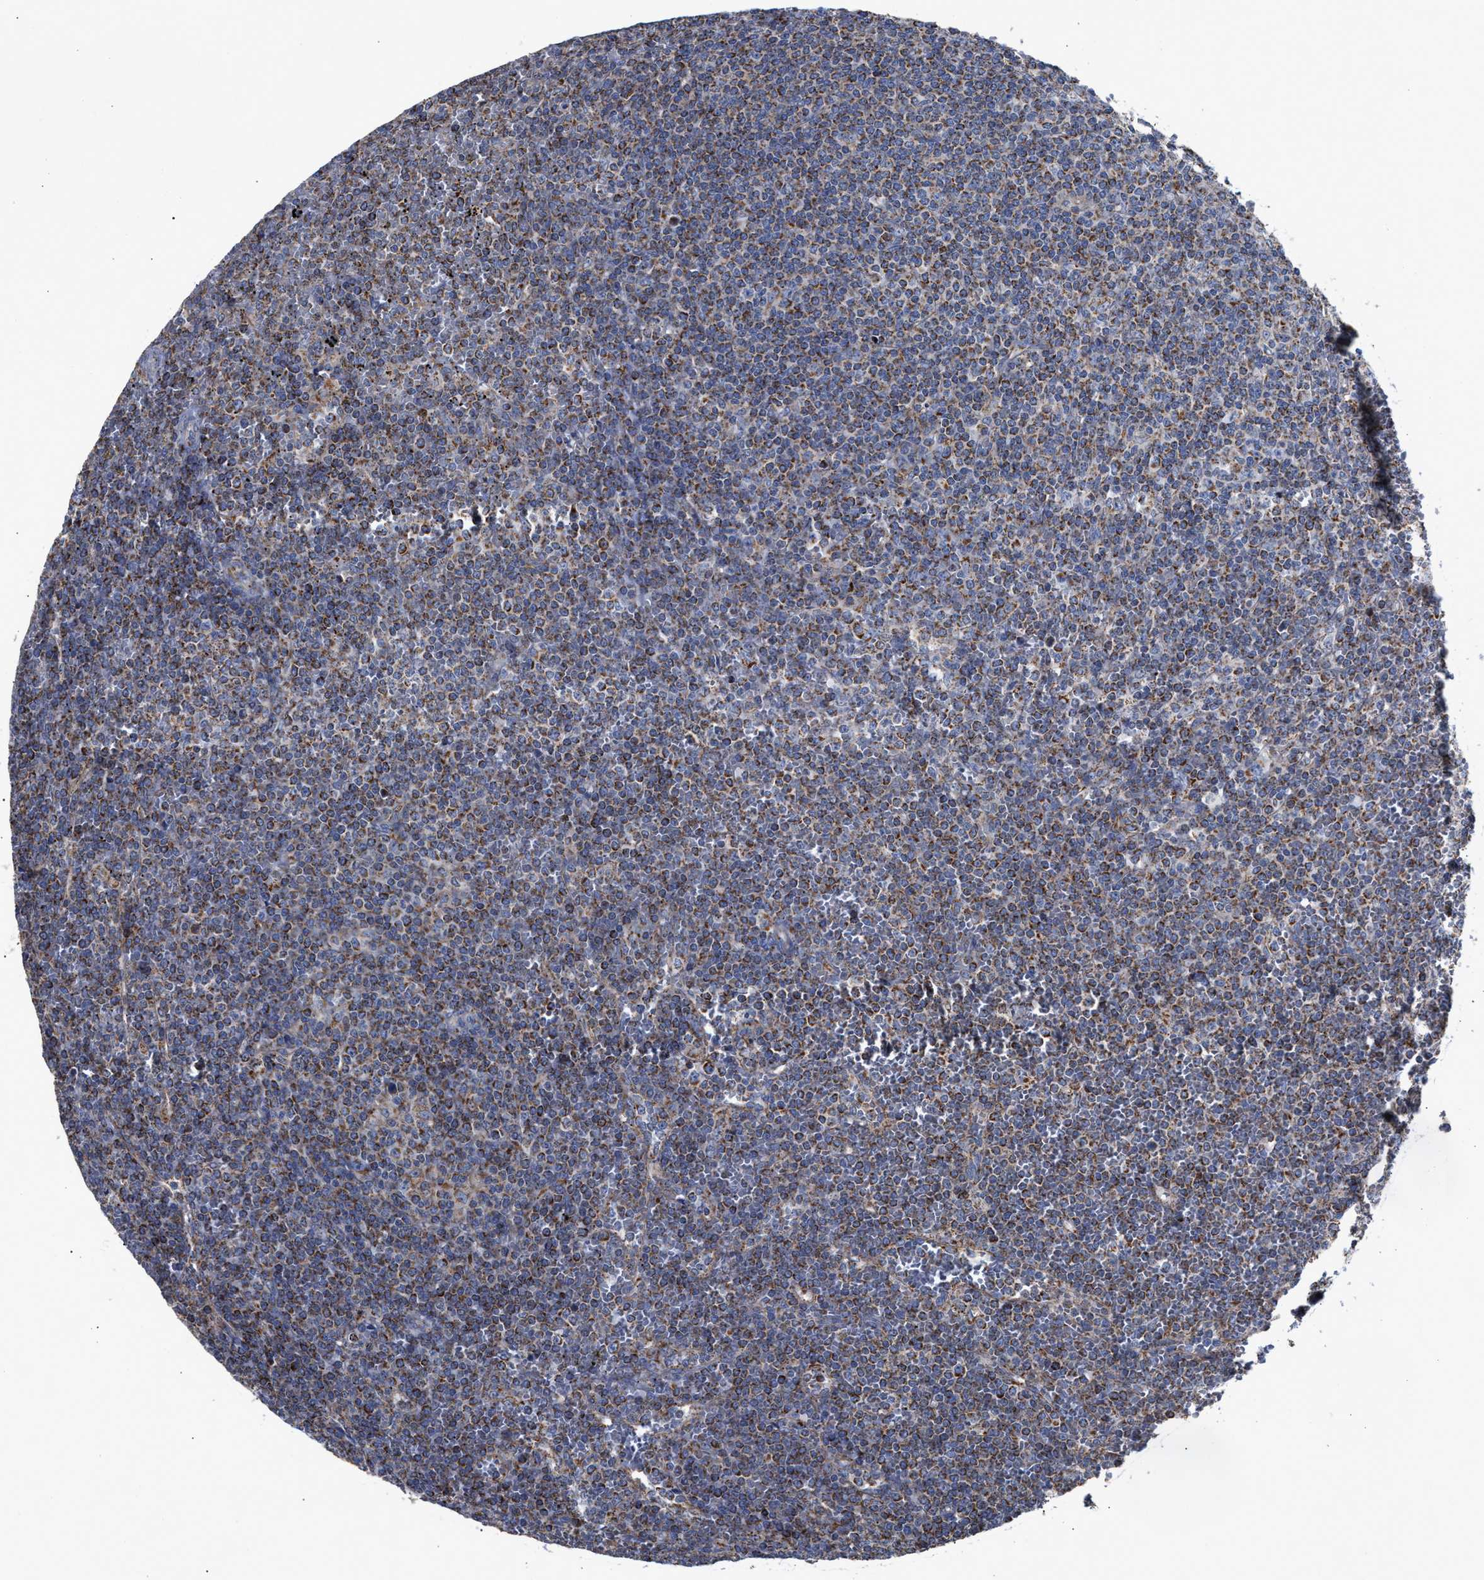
{"staining": {"intensity": "moderate", "quantity": ">75%", "location": "cytoplasmic/membranous"}, "tissue": "lymphoma", "cell_type": "Tumor cells", "image_type": "cancer", "snomed": [{"axis": "morphology", "description": "Malignant lymphoma, non-Hodgkin's type, Low grade"}, {"axis": "topography", "description": "Spleen"}], "caption": "Lymphoma was stained to show a protein in brown. There is medium levels of moderate cytoplasmic/membranous positivity in approximately >75% of tumor cells.", "gene": "MECR", "patient": {"sex": "female", "age": 19}}